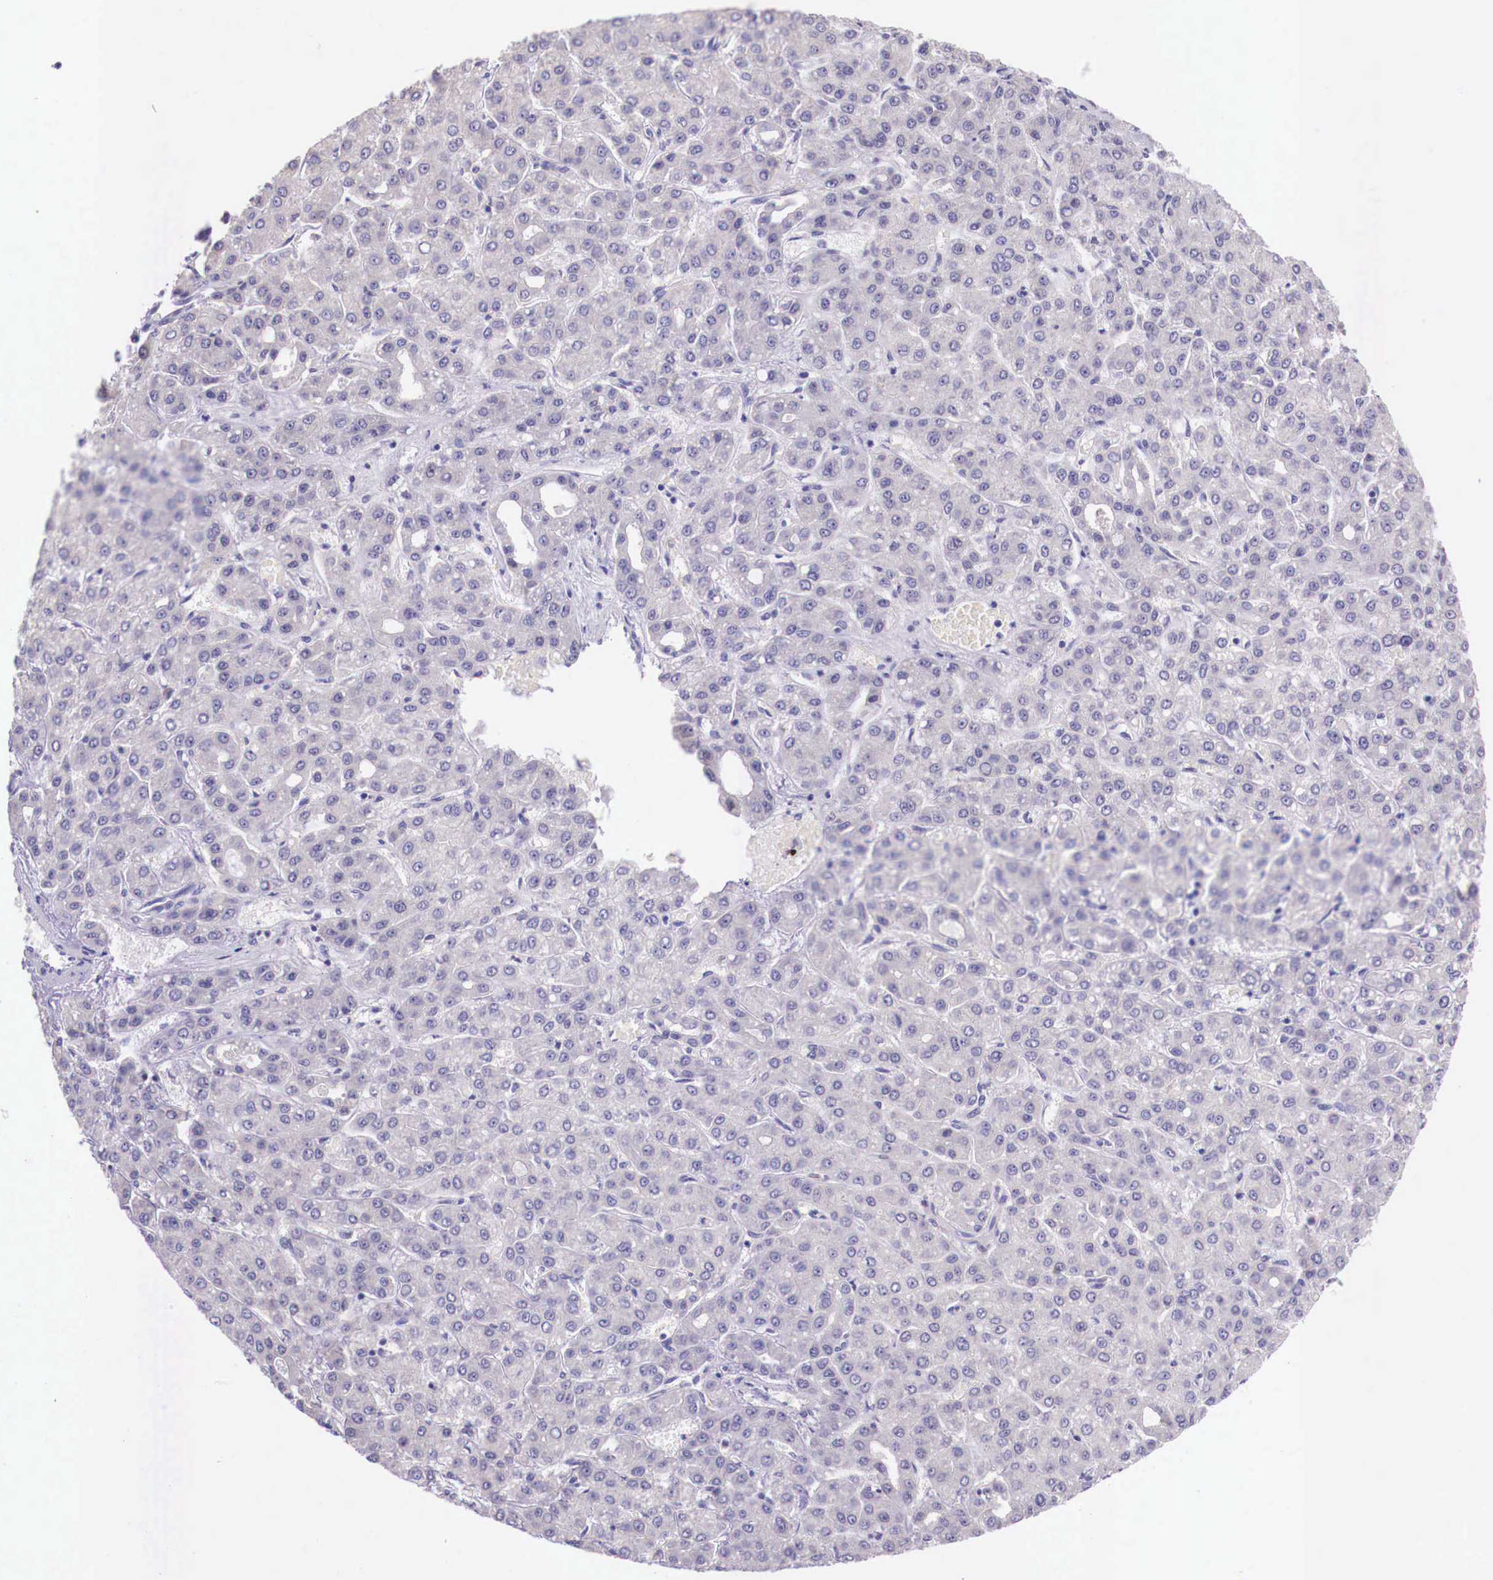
{"staining": {"intensity": "negative", "quantity": "none", "location": "none"}, "tissue": "liver cancer", "cell_type": "Tumor cells", "image_type": "cancer", "snomed": [{"axis": "morphology", "description": "Carcinoma, Hepatocellular, NOS"}, {"axis": "topography", "description": "Liver"}], "caption": "This is an IHC histopathology image of hepatocellular carcinoma (liver). There is no expression in tumor cells.", "gene": "GRIPAP1", "patient": {"sex": "male", "age": 69}}